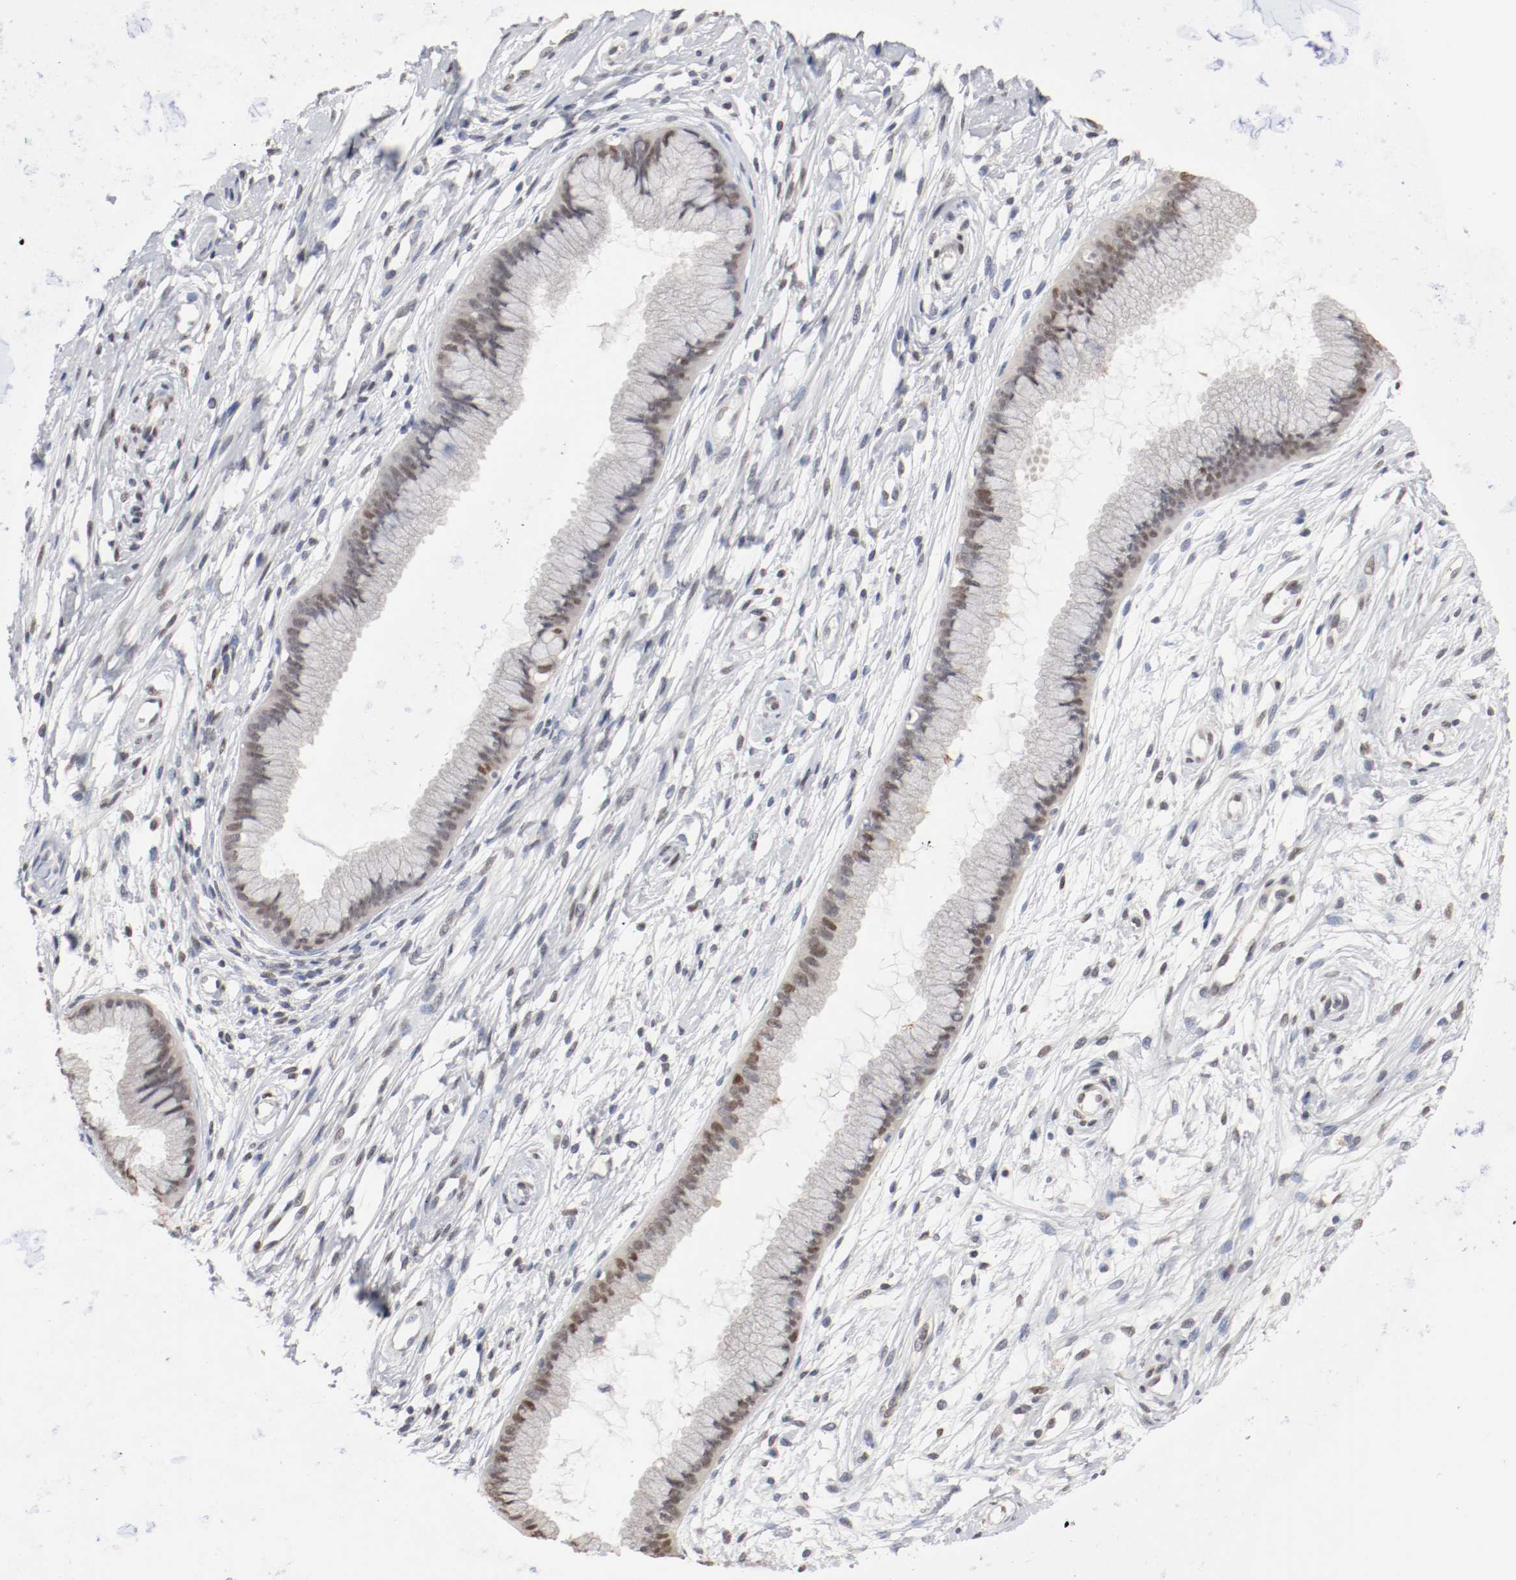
{"staining": {"intensity": "moderate", "quantity": ">75%", "location": "nuclear"}, "tissue": "cervix", "cell_type": "Glandular cells", "image_type": "normal", "snomed": [{"axis": "morphology", "description": "Normal tissue, NOS"}, {"axis": "topography", "description": "Cervix"}], "caption": "Brown immunohistochemical staining in normal human cervix shows moderate nuclear expression in about >75% of glandular cells.", "gene": "FOSL2", "patient": {"sex": "female", "age": 39}}